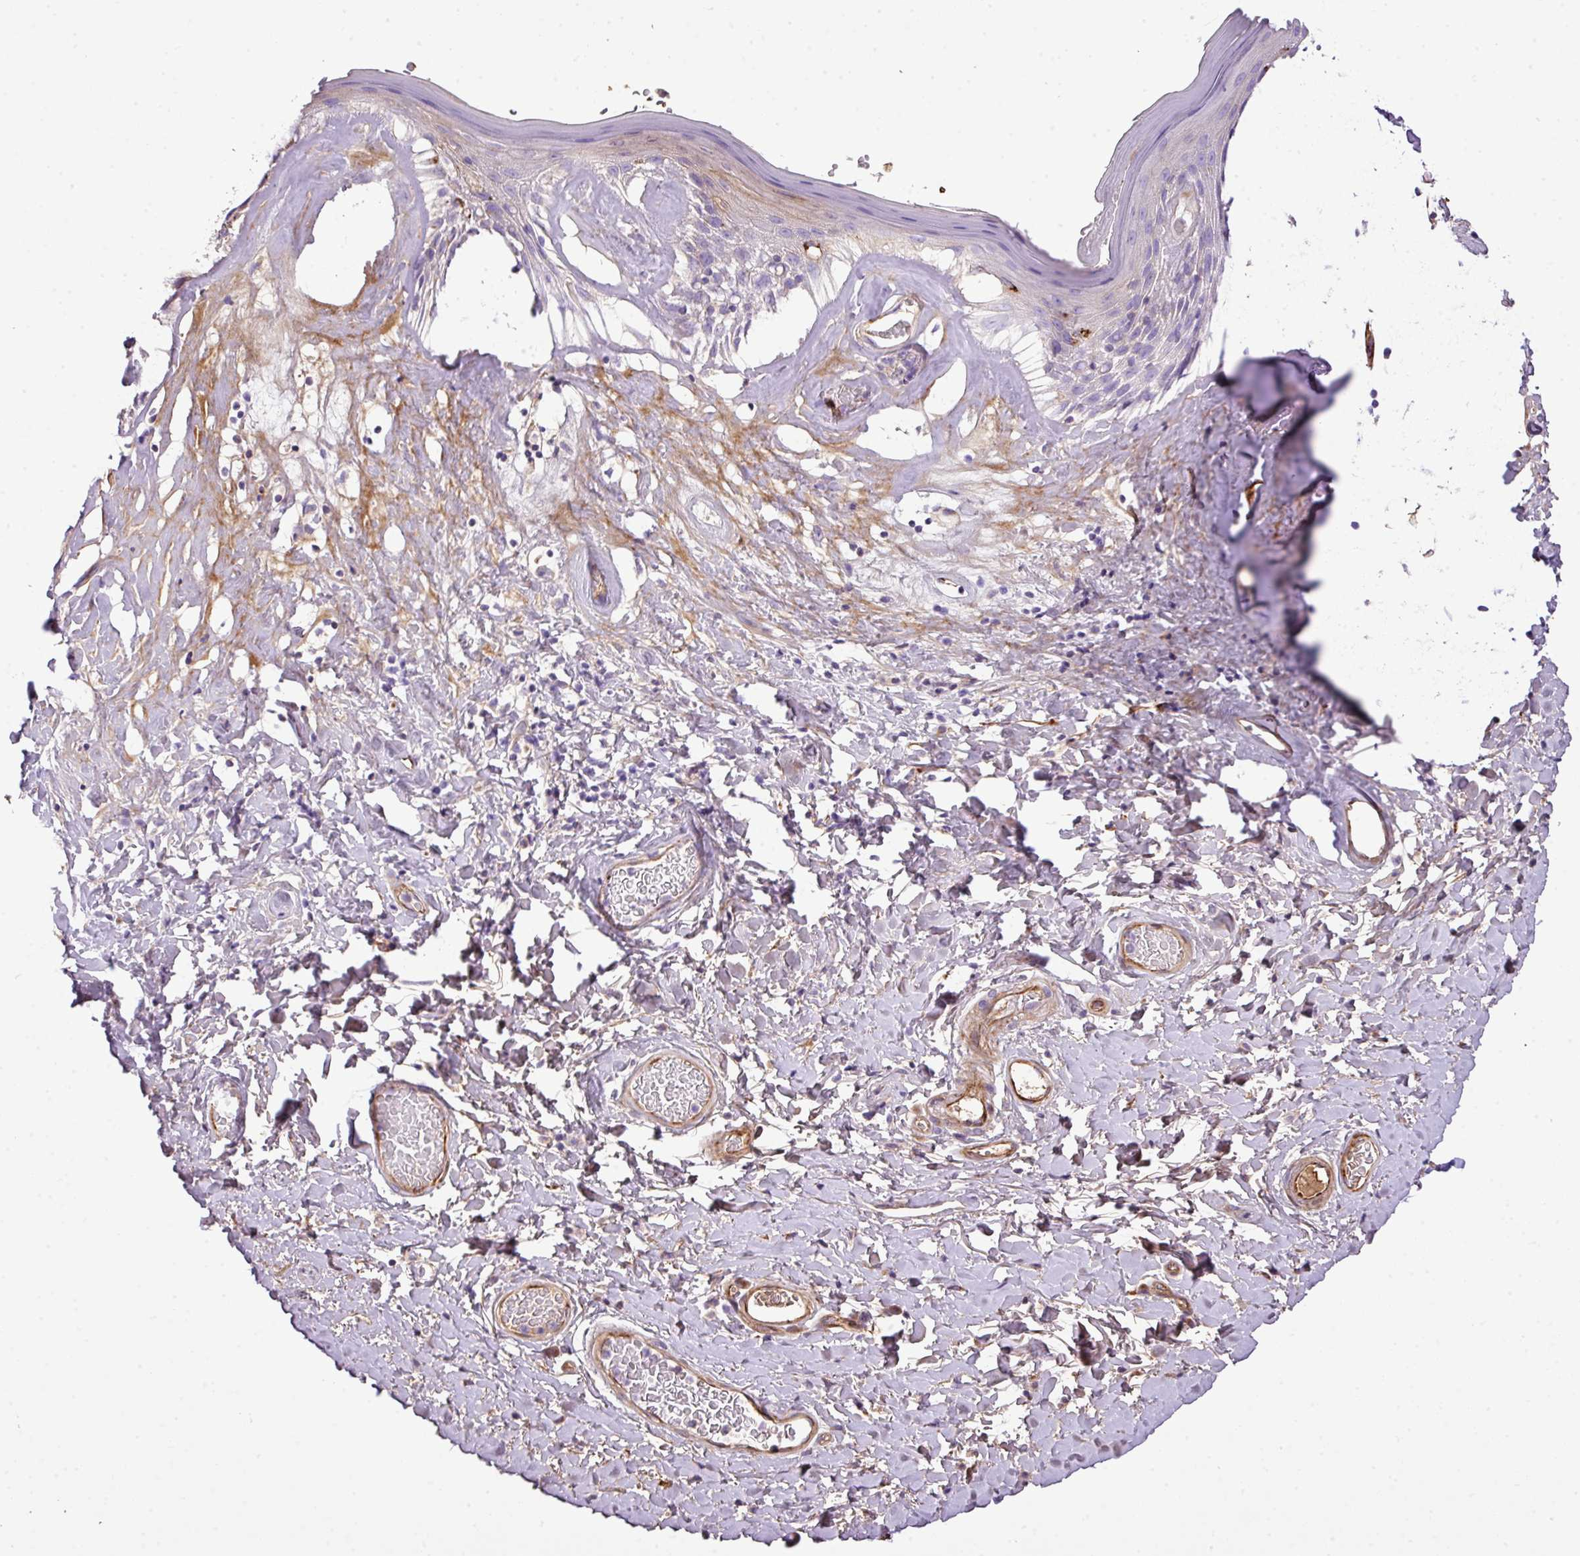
{"staining": {"intensity": "moderate", "quantity": "<25%", "location": "cytoplasmic/membranous"}, "tissue": "skin", "cell_type": "Epidermal cells", "image_type": "normal", "snomed": [{"axis": "morphology", "description": "Normal tissue, NOS"}, {"axis": "morphology", "description": "Inflammation, NOS"}, {"axis": "topography", "description": "Vulva"}], "caption": "High-power microscopy captured an immunohistochemistry (IHC) photomicrograph of normal skin, revealing moderate cytoplasmic/membranous positivity in about <25% of epidermal cells.", "gene": "CTXN2", "patient": {"sex": "female", "age": 86}}